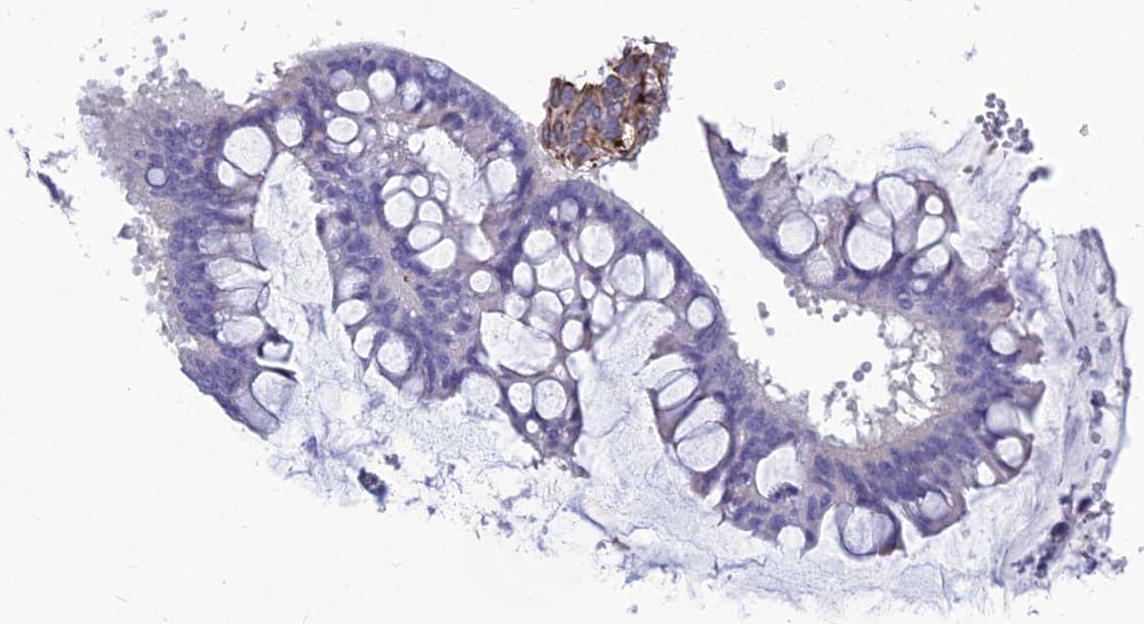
{"staining": {"intensity": "negative", "quantity": "none", "location": "none"}, "tissue": "ovarian cancer", "cell_type": "Tumor cells", "image_type": "cancer", "snomed": [{"axis": "morphology", "description": "Cystadenocarcinoma, mucinous, NOS"}, {"axis": "topography", "description": "Ovary"}], "caption": "Ovarian mucinous cystadenocarcinoma was stained to show a protein in brown. There is no significant positivity in tumor cells.", "gene": "PSMD11", "patient": {"sex": "female", "age": 73}}